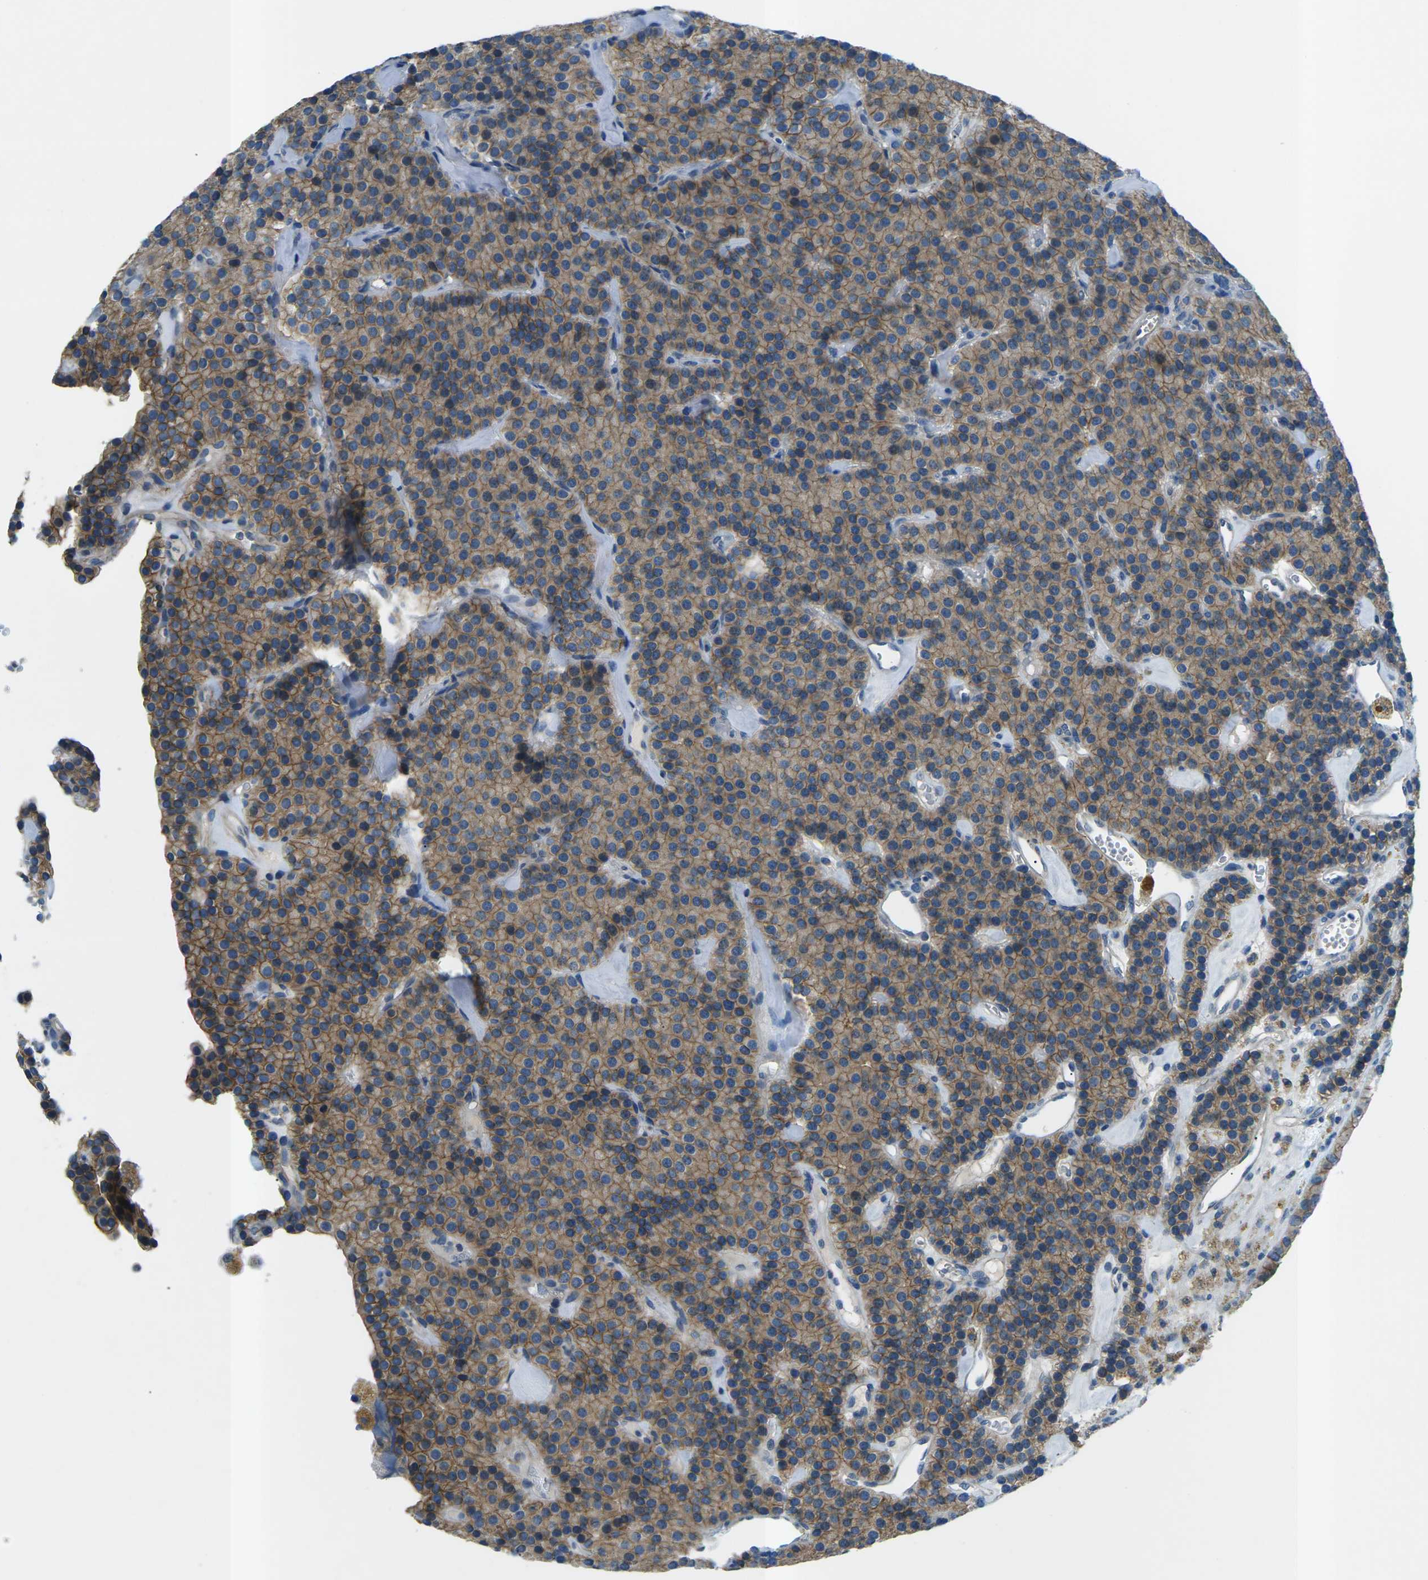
{"staining": {"intensity": "moderate", "quantity": ">75%", "location": "cytoplasmic/membranous"}, "tissue": "parathyroid gland", "cell_type": "Glandular cells", "image_type": "normal", "snomed": [{"axis": "morphology", "description": "Normal tissue, NOS"}, {"axis": "morphology", "description": "Adenoma, NOS"}, {"axis": "topography", "description": "Parathyroid gland"}], "caption": "This image demonstrates IHC staining of normal human parathyroid gland, with medium moderate cytoplasmic/membranous staining in about >75% of glandular cells.", "gene": "CTNND1", "patient": {"sex": "female", "age": 86}}